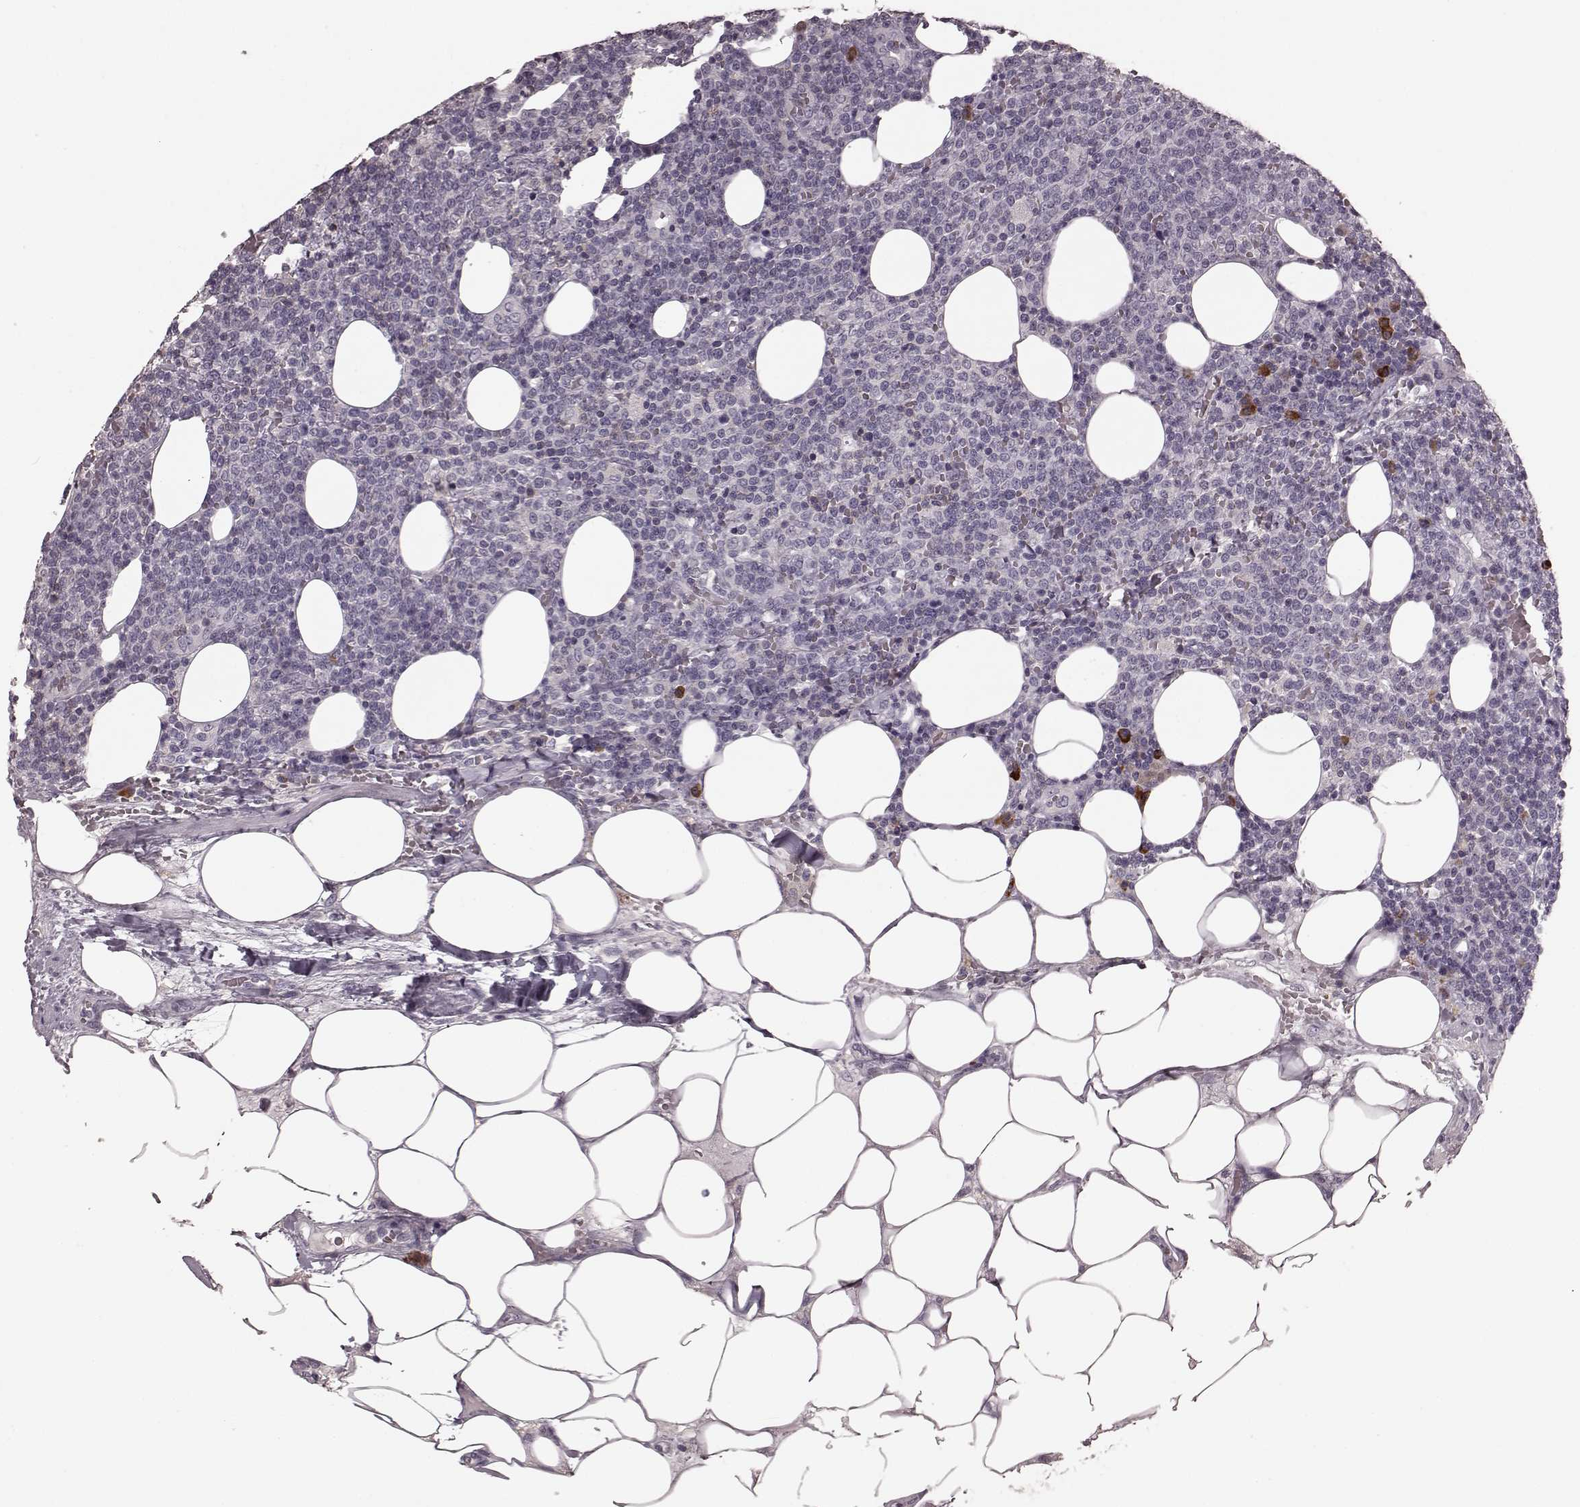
{"staining": {"intensity": "negative", "quantity": "none", "location": "none"}, "tissue": "lymphoma", "cell_type": "Tumor cells", "image_type": "cancer", "snomed": [{"axis": "morphology", "description": "Malignant lymphoma, non-Hodgkin's type, High grade"}, {"axis": "topography", "description": "Lymph node"}], "caption": "DAB (3,3'-diaminobenzidine) immunohistochemical staining of human lymphoma displays no significant staining in tumor cells.", "gene": "CD28", "patient": {"sex": "male", "age": 61}}